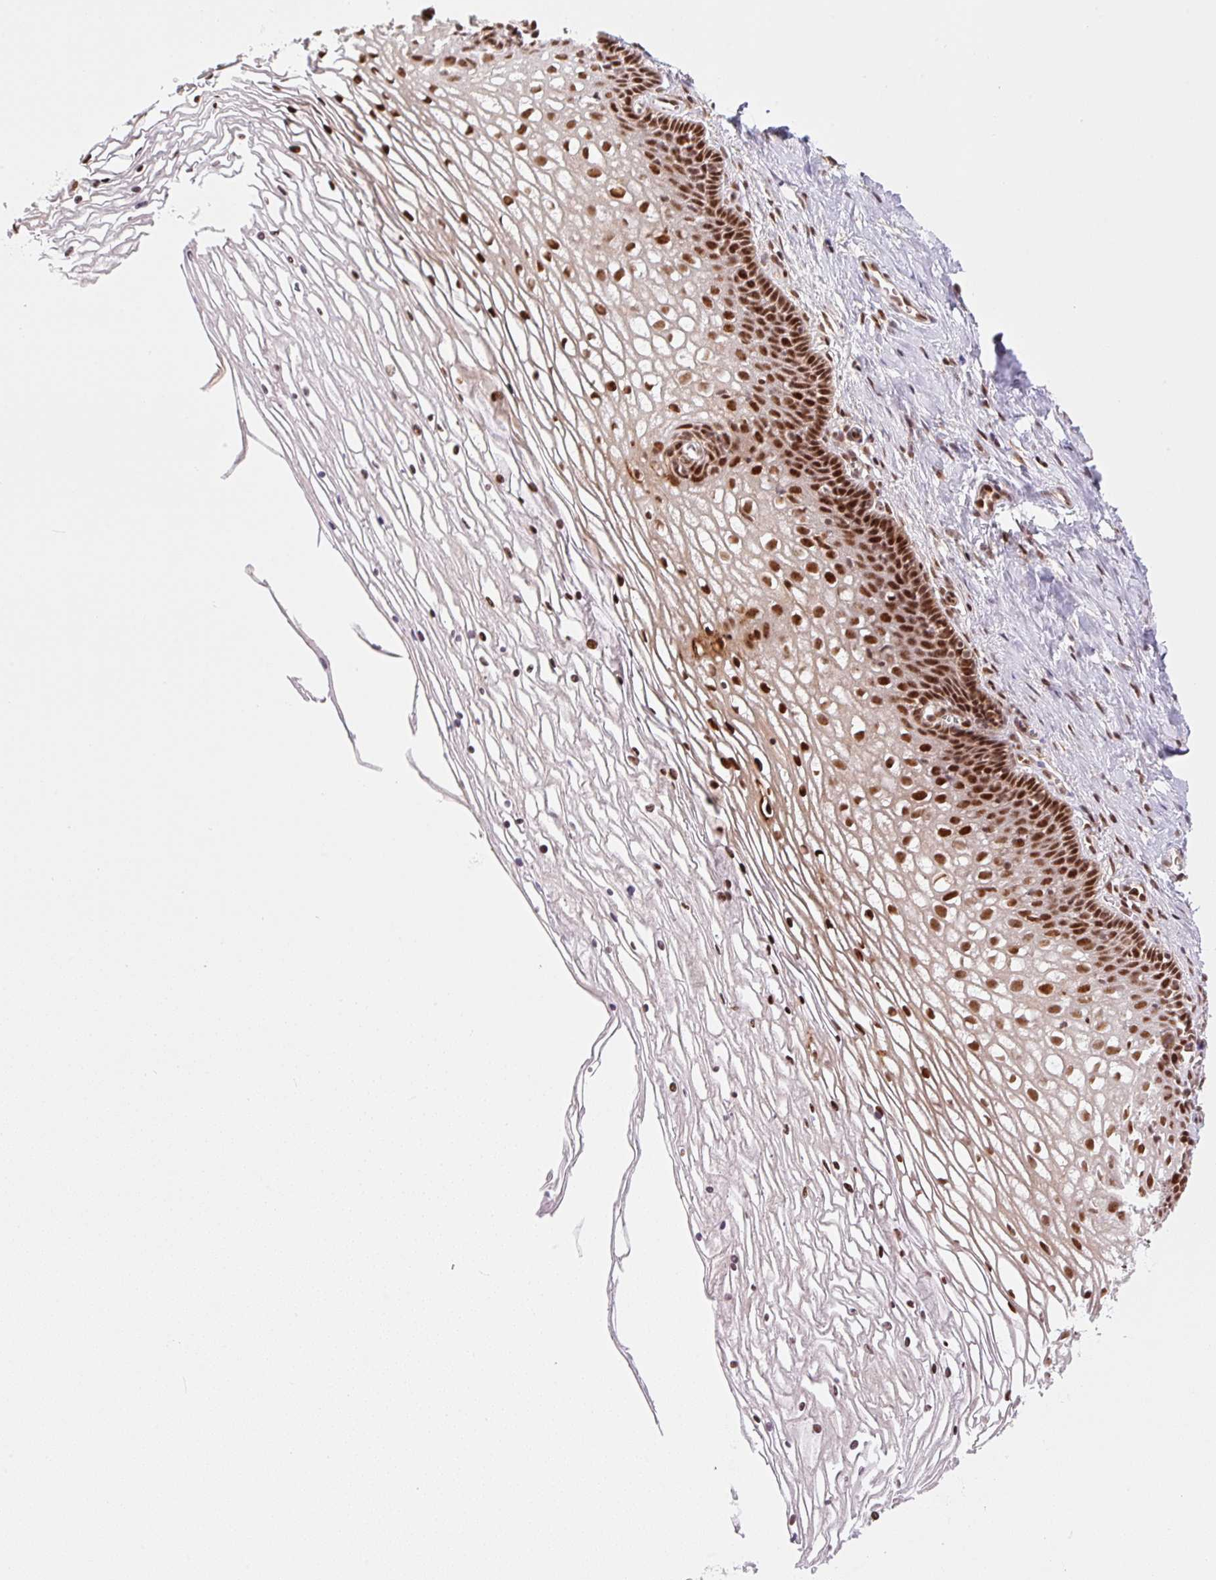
{"staining": {"intensity": "strong", "quantity": ">75%", "location": "nuclear"}, "tissue": "cervix", "cell_type": "Glandular cells", "image_type": "normal", "snomed": [{"axis": "morphology", "description": "Normal tissue, NOS"}, {"axis": "topography", "description": "Cervix"}], "caption": "A brown stain highlights strong nuclear expression of a protein in glandular cells of benign human cervix. (Brightfield microscopy of DAB IHC at high magnification).", "gene": "INTS8", "patient": {"sex": "female", "age": 36}}